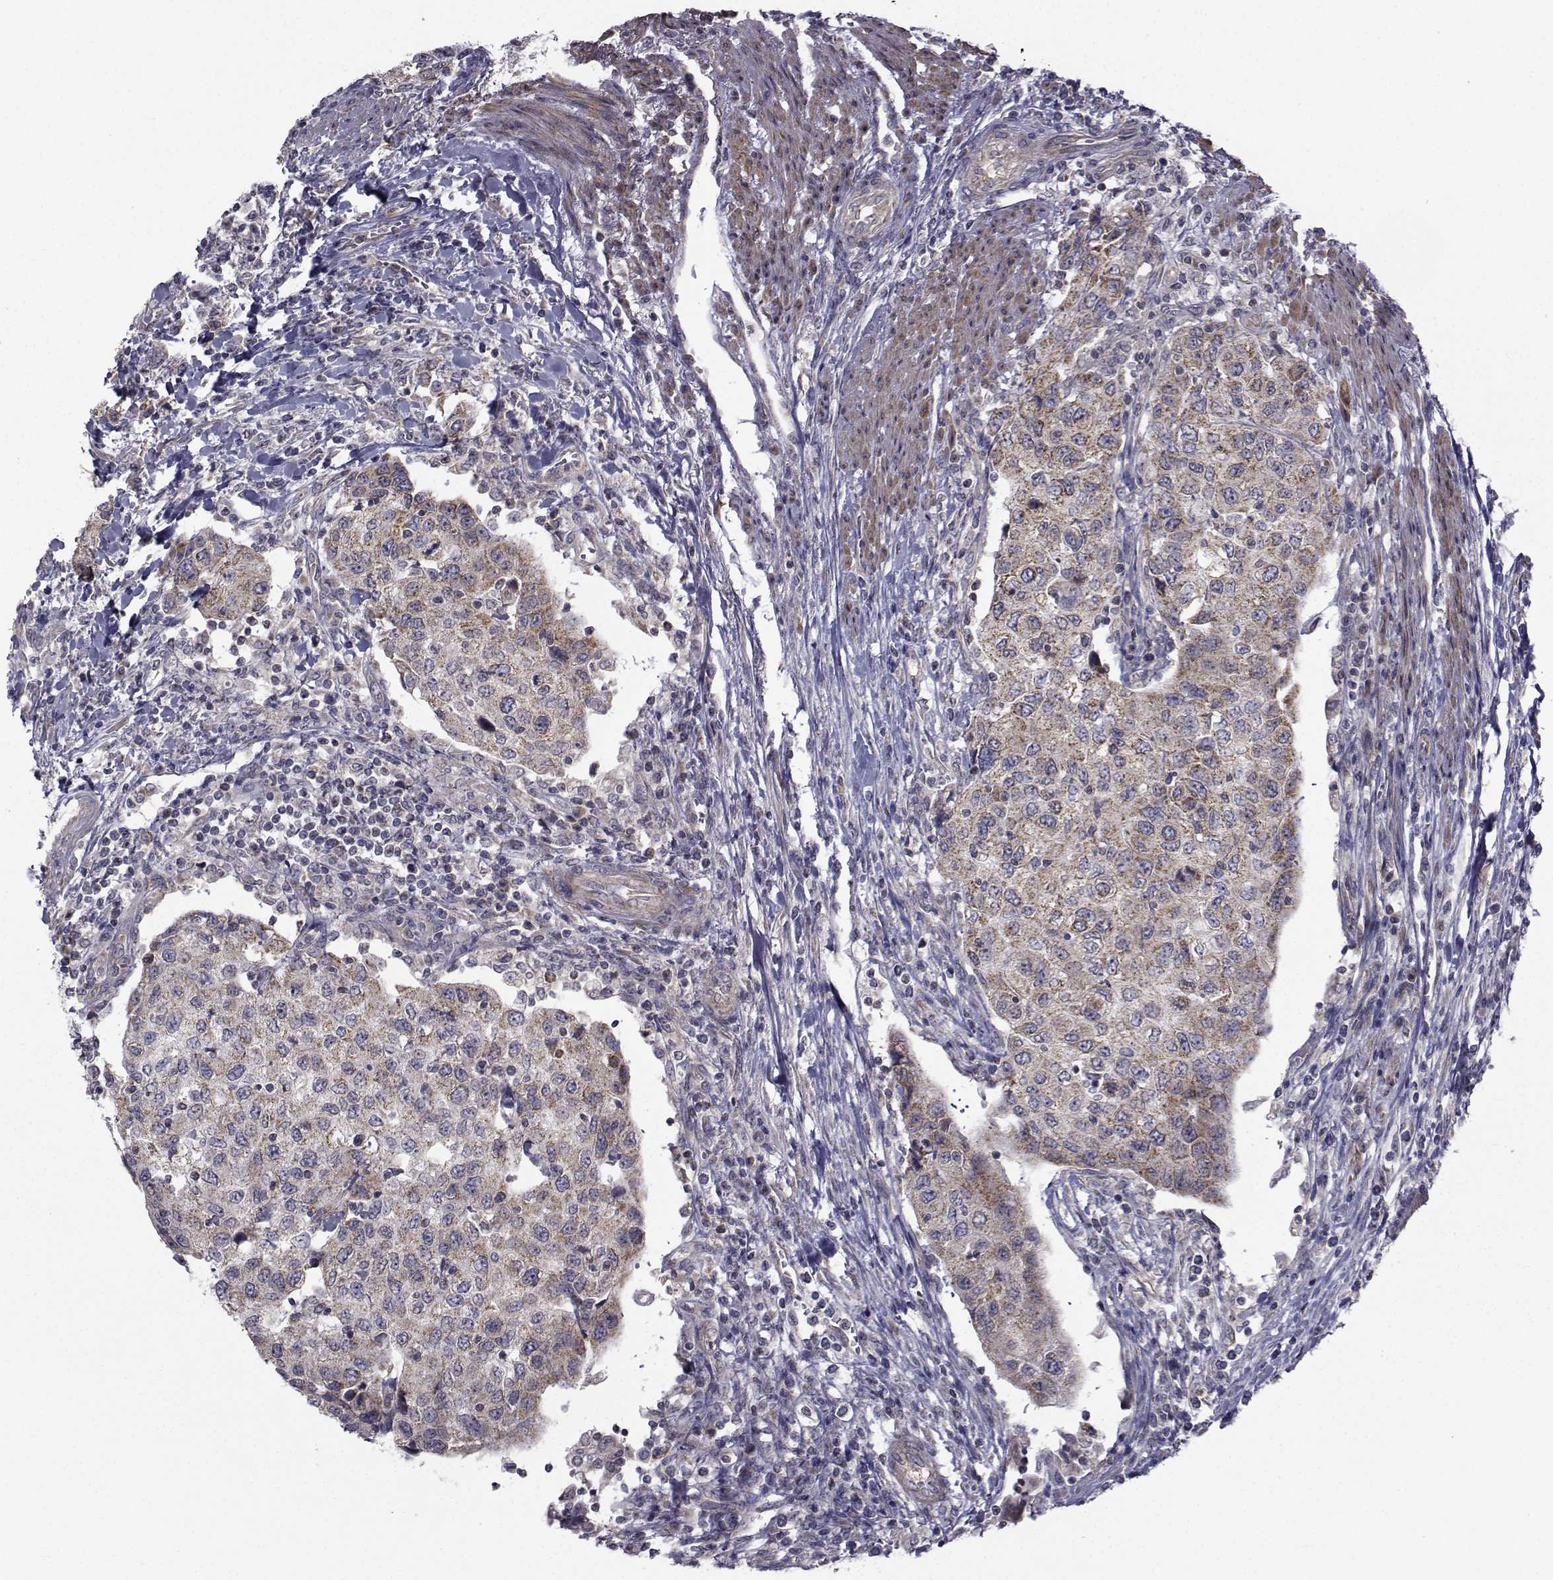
{"staining": {"intensity": "moderate", "quantity": "25%-75%", "location": "cytoplasmic/membranous"}, "tissue": "urothelial cancer", "cell_type": "Tumor cells", "image_type": "cancer", "snomed": [{"axis": "morphology", "description": "Urothelial carcinoma, High grade"}, {"axis": "topography", "description": "Urinary bladder"}], "caption": "Immunohistochemistry of high-grade urothelial carcinoma demonstrates medium levels of moderate cytoplasmic/membranous staining in approximately 25%-75% of tumor cells. The protein is stained brown, and the nuclei are stained in blue (DAB IHC with brightfield microscopy, high magnification).", "gene": "CFAP74", "patient": {"sex": "female", "age": 78}}